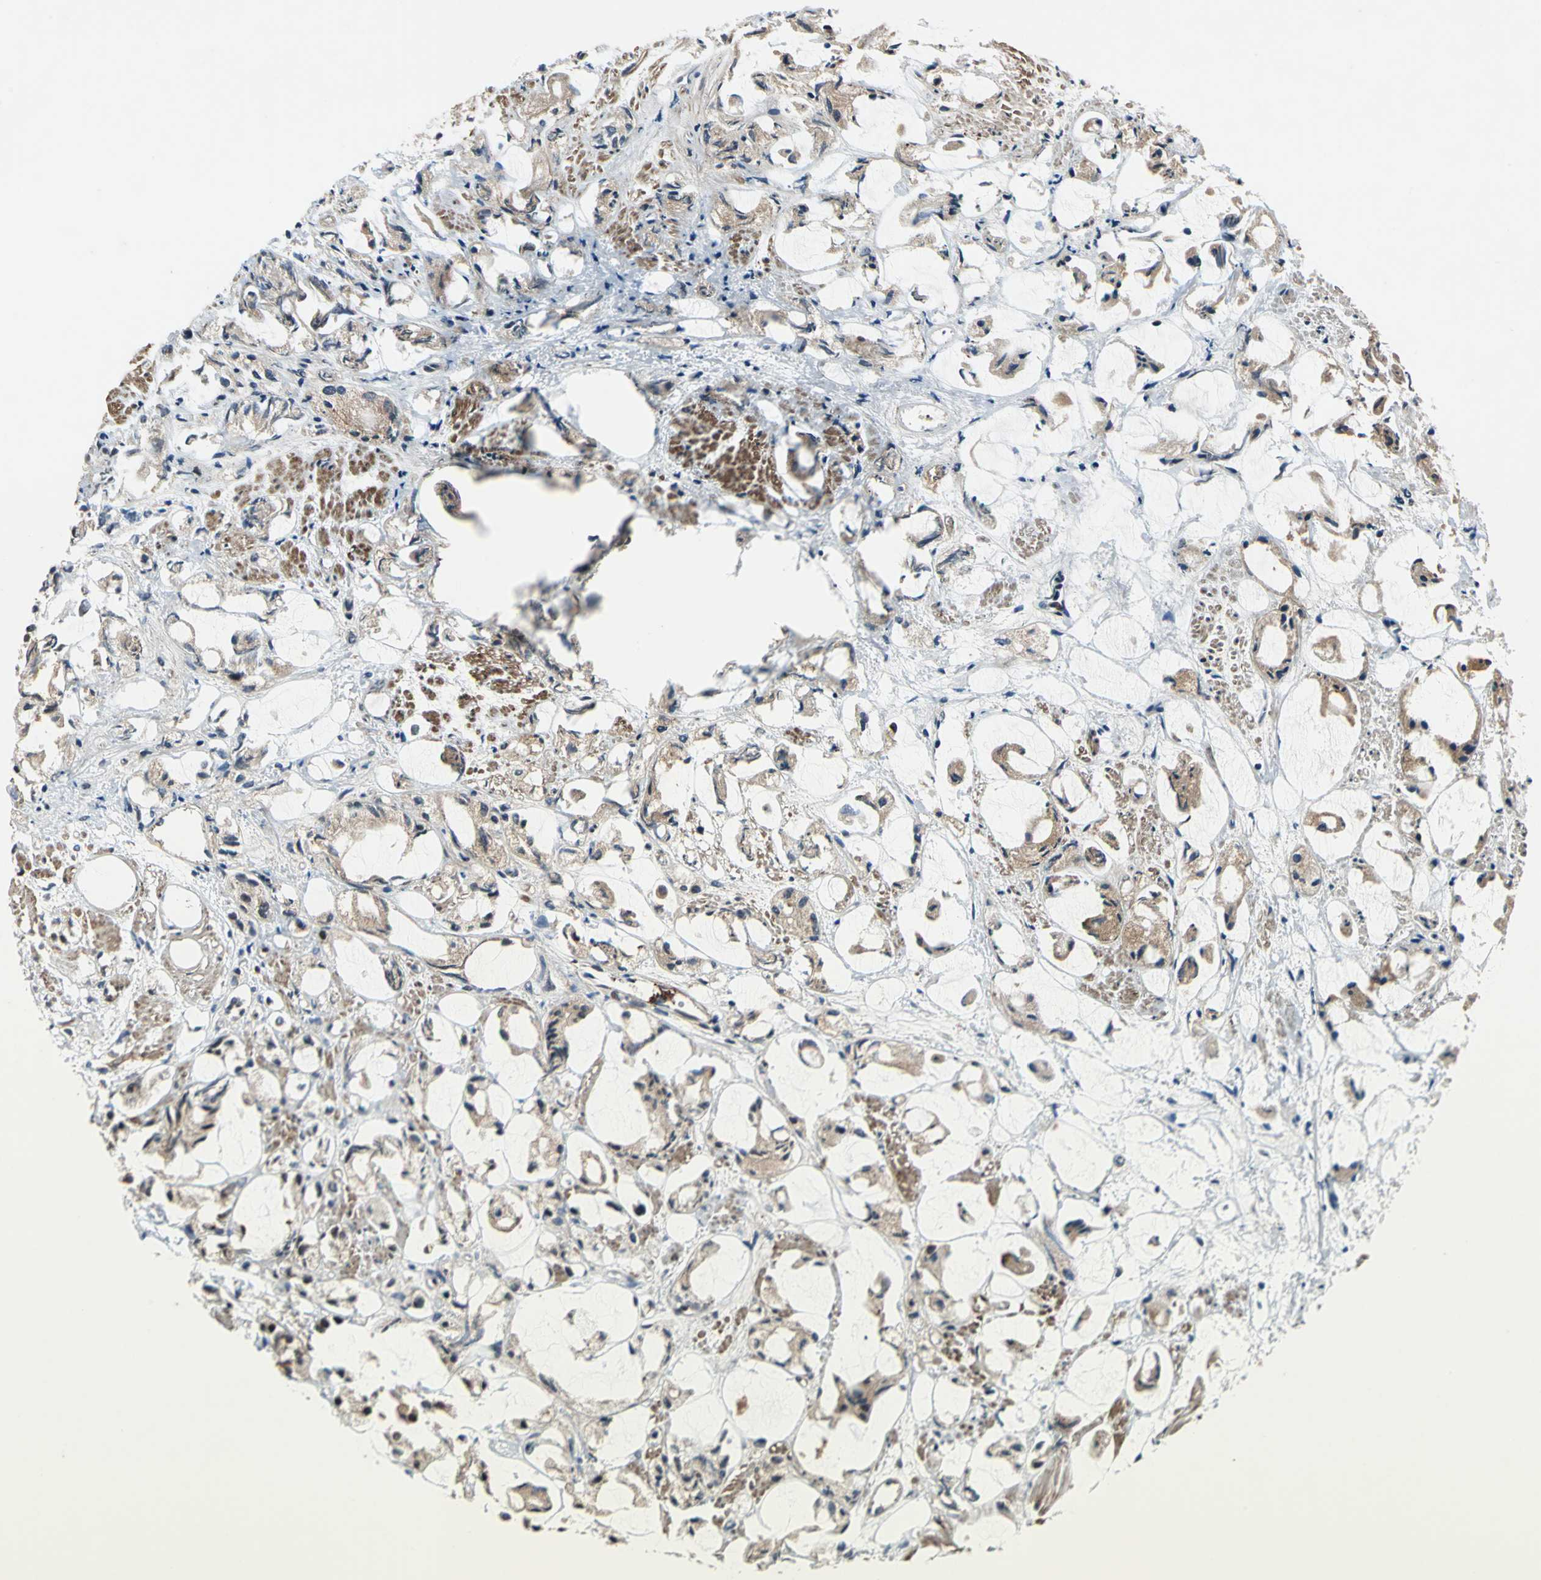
{"staining": {"intensity": "weak", "quantity": "25%-75%", "location": "cytoplasmic/membranous"}, "tissue": "prostate cancer", "cell_type": "Tumor cells", "image_type": "cancer", "snomed": [{"axis": "morphology", "description": "Adenocarcinoma, High grade"}, {"axis": "topography", "description": "Prostate"}], "caption": "This histopathology image exhibits prostate cancer stained with IHC to label a protein in brown. The cytoplasmic/membranous of tumor cells show weak positivity for the protein. Nuclei are counter-stained blue.", "gene": "AATF", "patient": {"sex": "male", "age": 85}}